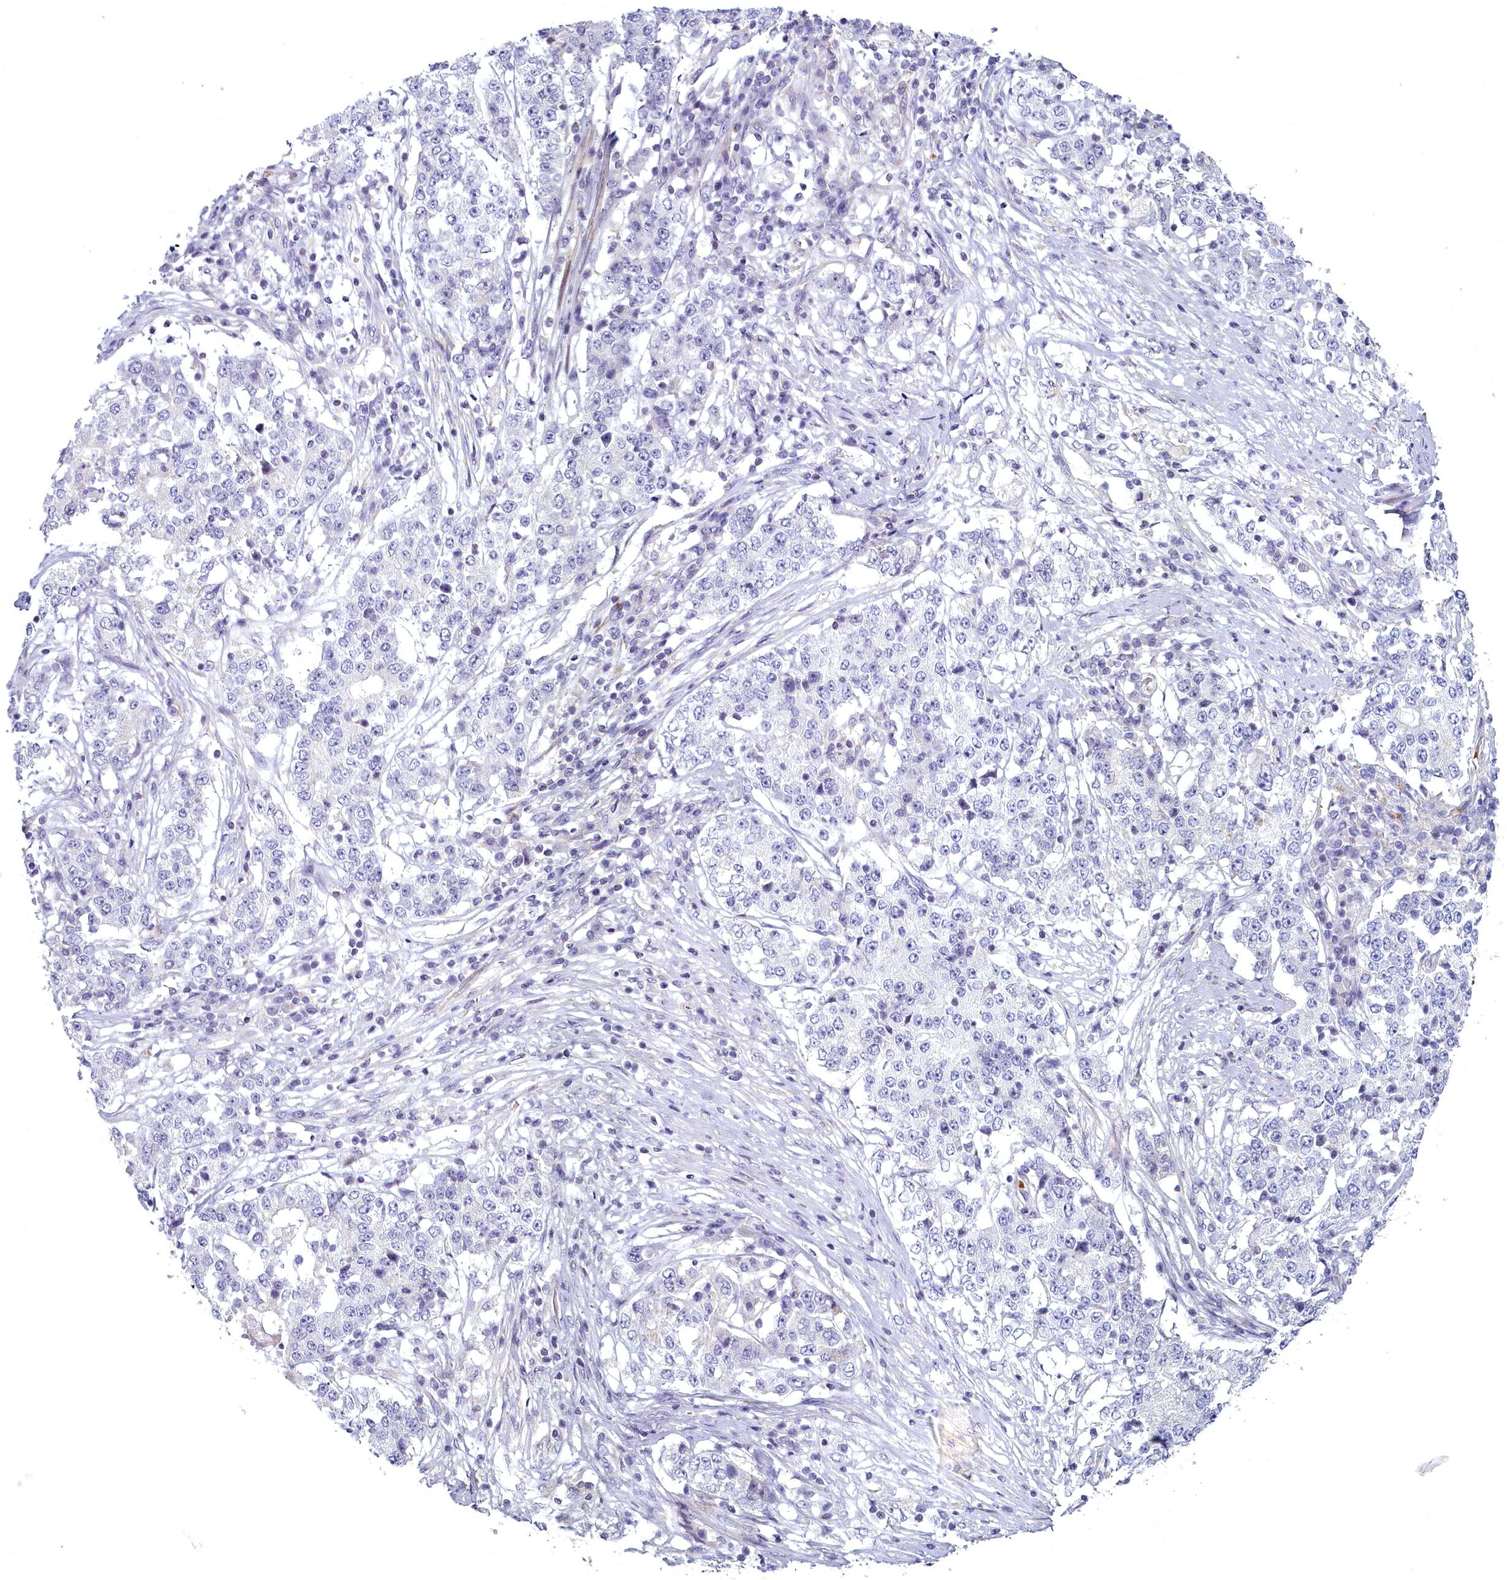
{"staining": {"intensity": "negative", "quantity": "none", "location": "none"}, "tissue": "stomach cancer", "cell_type": "Tumor cells", "image_type": "cancer", "snomed": [{"axis": "morphology", "description": "Adenocarcinoma, NOS"}, {"axis": "topography", "description": "Stomach"}], "caption": "IHC histopathology image of stomach cancer stained for a protein (brown), which displays no positivity in tumor cells. (DAB immunohistochemistry (IHC) visualized using brightfield microscopy, high magnification).", "gene": "ARL15", "patient": {"sex": "male", "age": 59}}